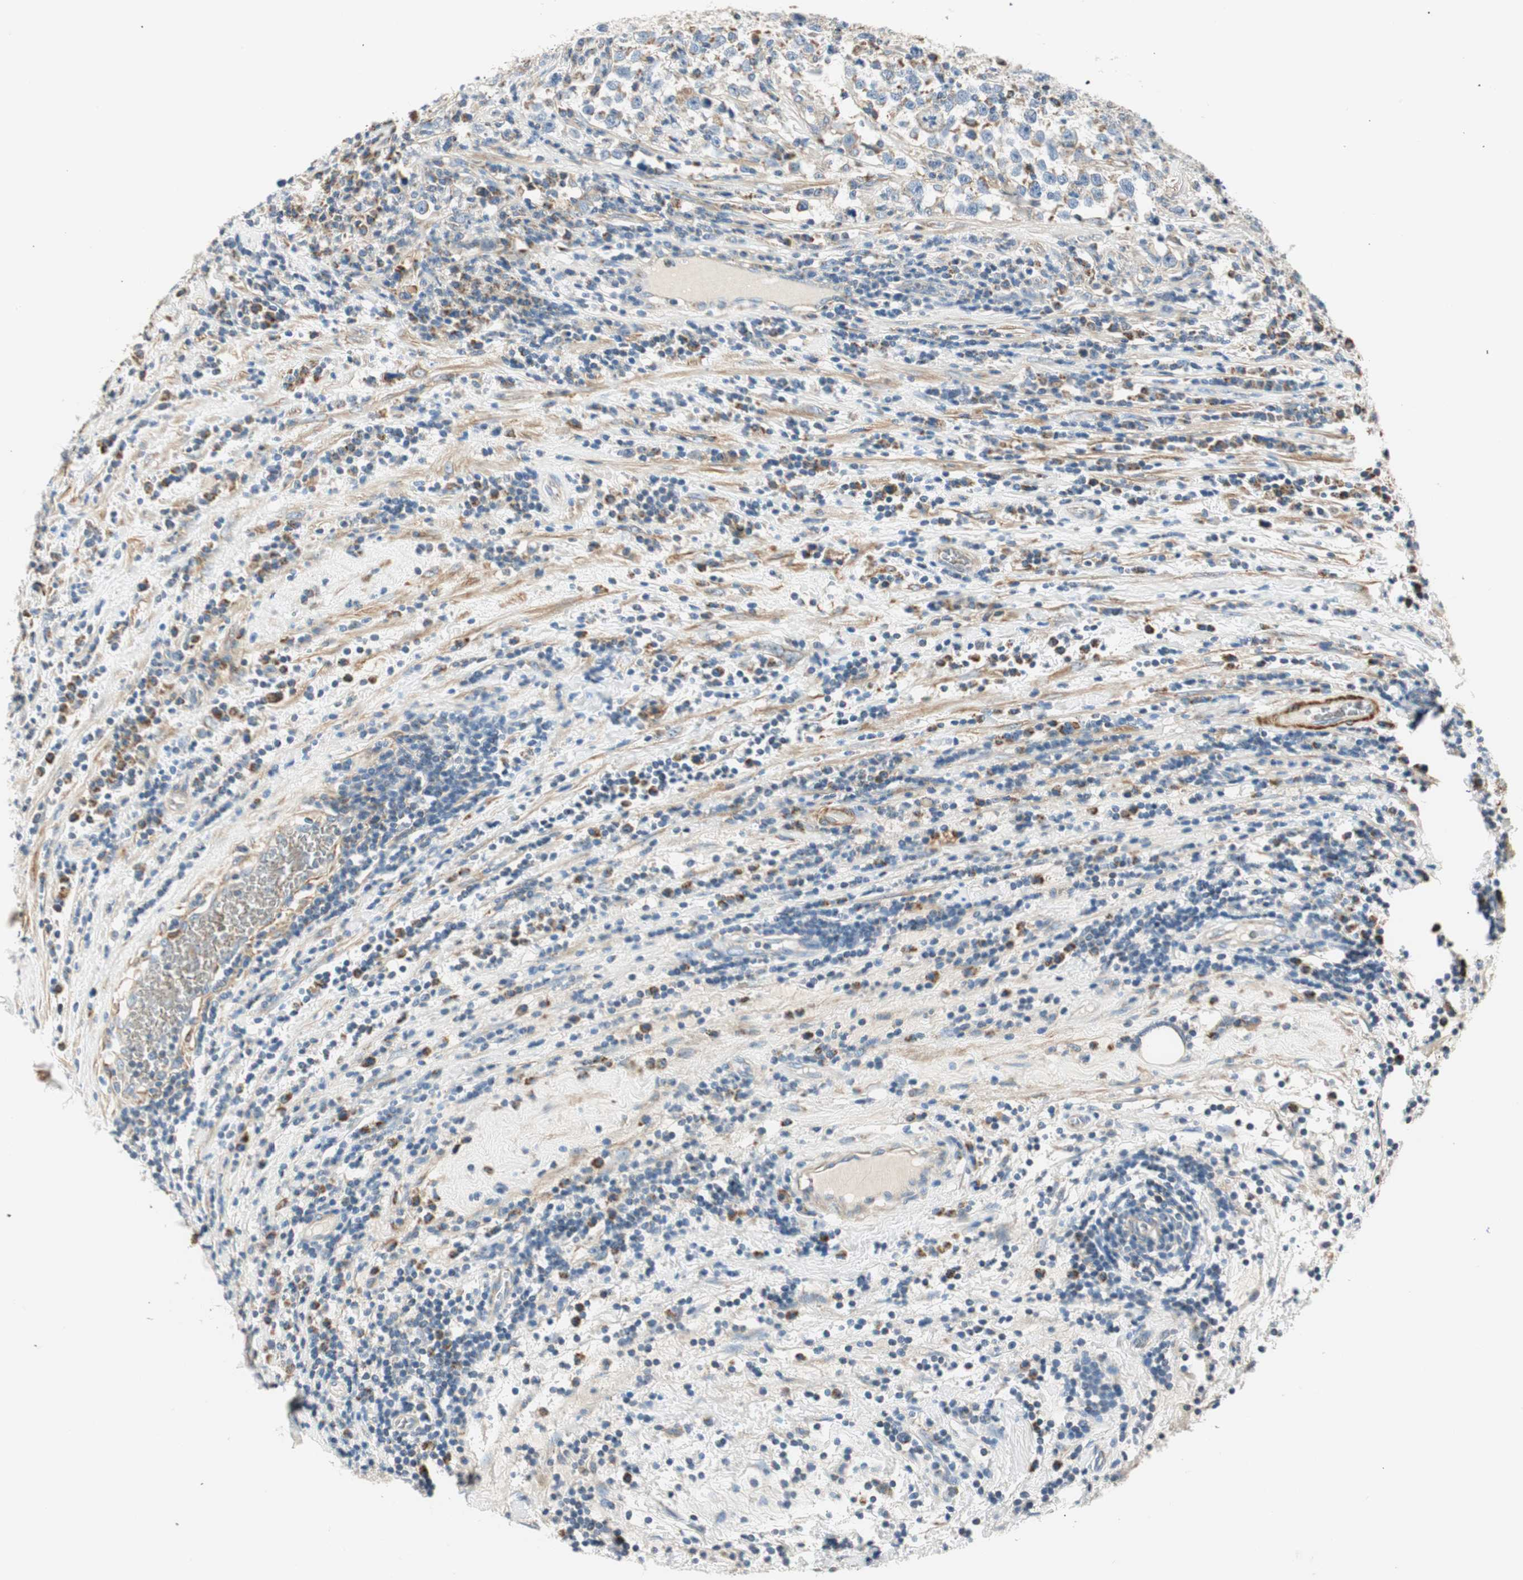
{"staining": {"intensity": "weak", "quantity": "<25%", "location": "cytoplasmic/membranous"}, "tissue": "testis cancer", "cell_type": "Tumor cells", "image_type": "cancer", "snomed": [{"axis": "morphology", "description": "Seminoma, NOS"}, {"axis": "topography", "description": "Testis"}], "caption": "Protein analysis of testis seminoma displays no significant expression in tumor cells.", "gene": "RORB", "patient": {"sex": "male", "age": 43}}